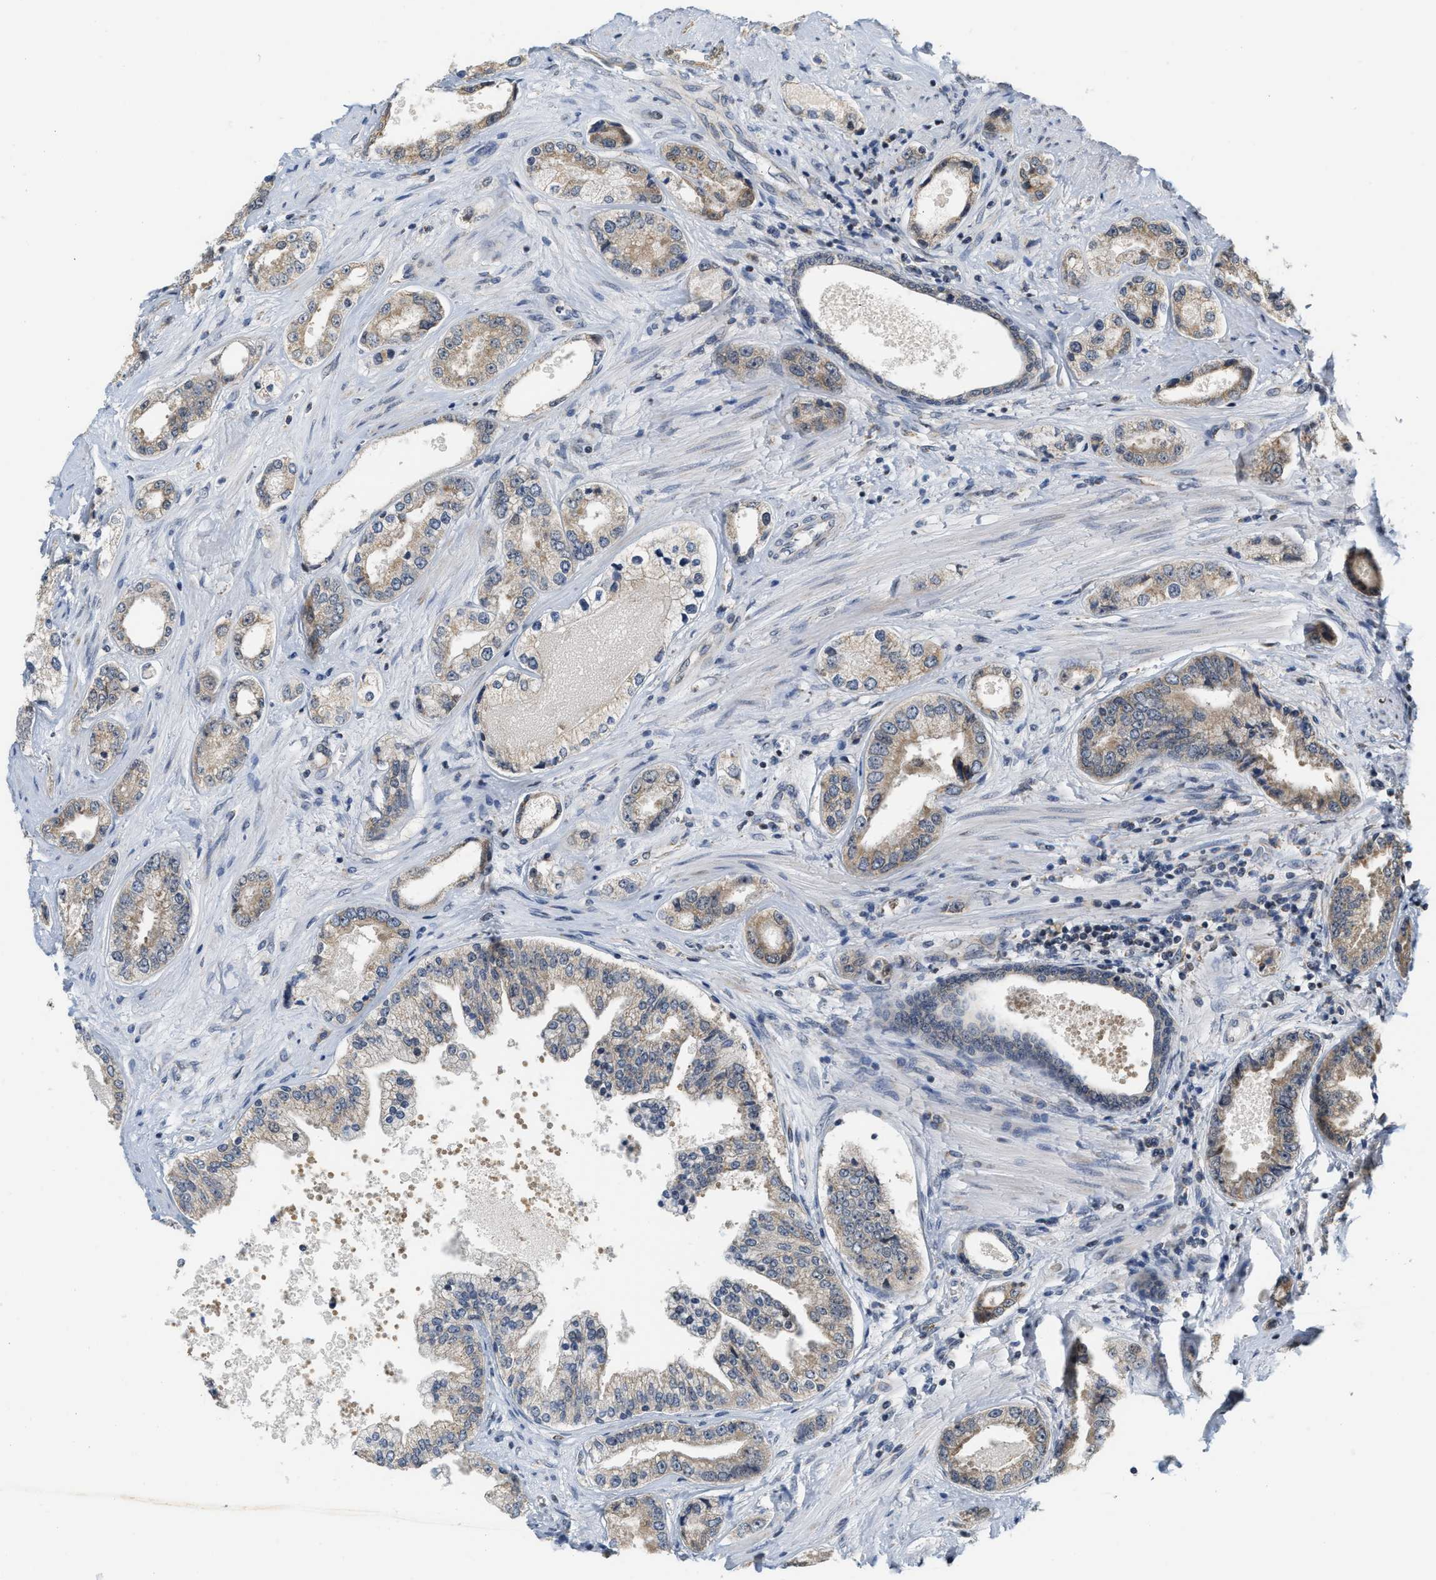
{"staining": {"intensity": "weak", "quantity": ">75%", "location": "cytoplasmic/membranous"}, "tissue": "prostate cancer", "cell_type": "Tumor cells", "image_type": "cancer", "snomed": [{"axis": "morphology", "description": "Adenocarcinoma, High grade"}, {"axis": "topography", "description": "Prostate"}], "caption": "Prostate cancer (high-grade adenocarcinoma) stained for a protein (brown) shows weak cytoplasmic/membranous positive expression in approximately >75% of tumor cells.", "gene": "GIGYF1", "patient": {"sex": "male", "age": 61}}